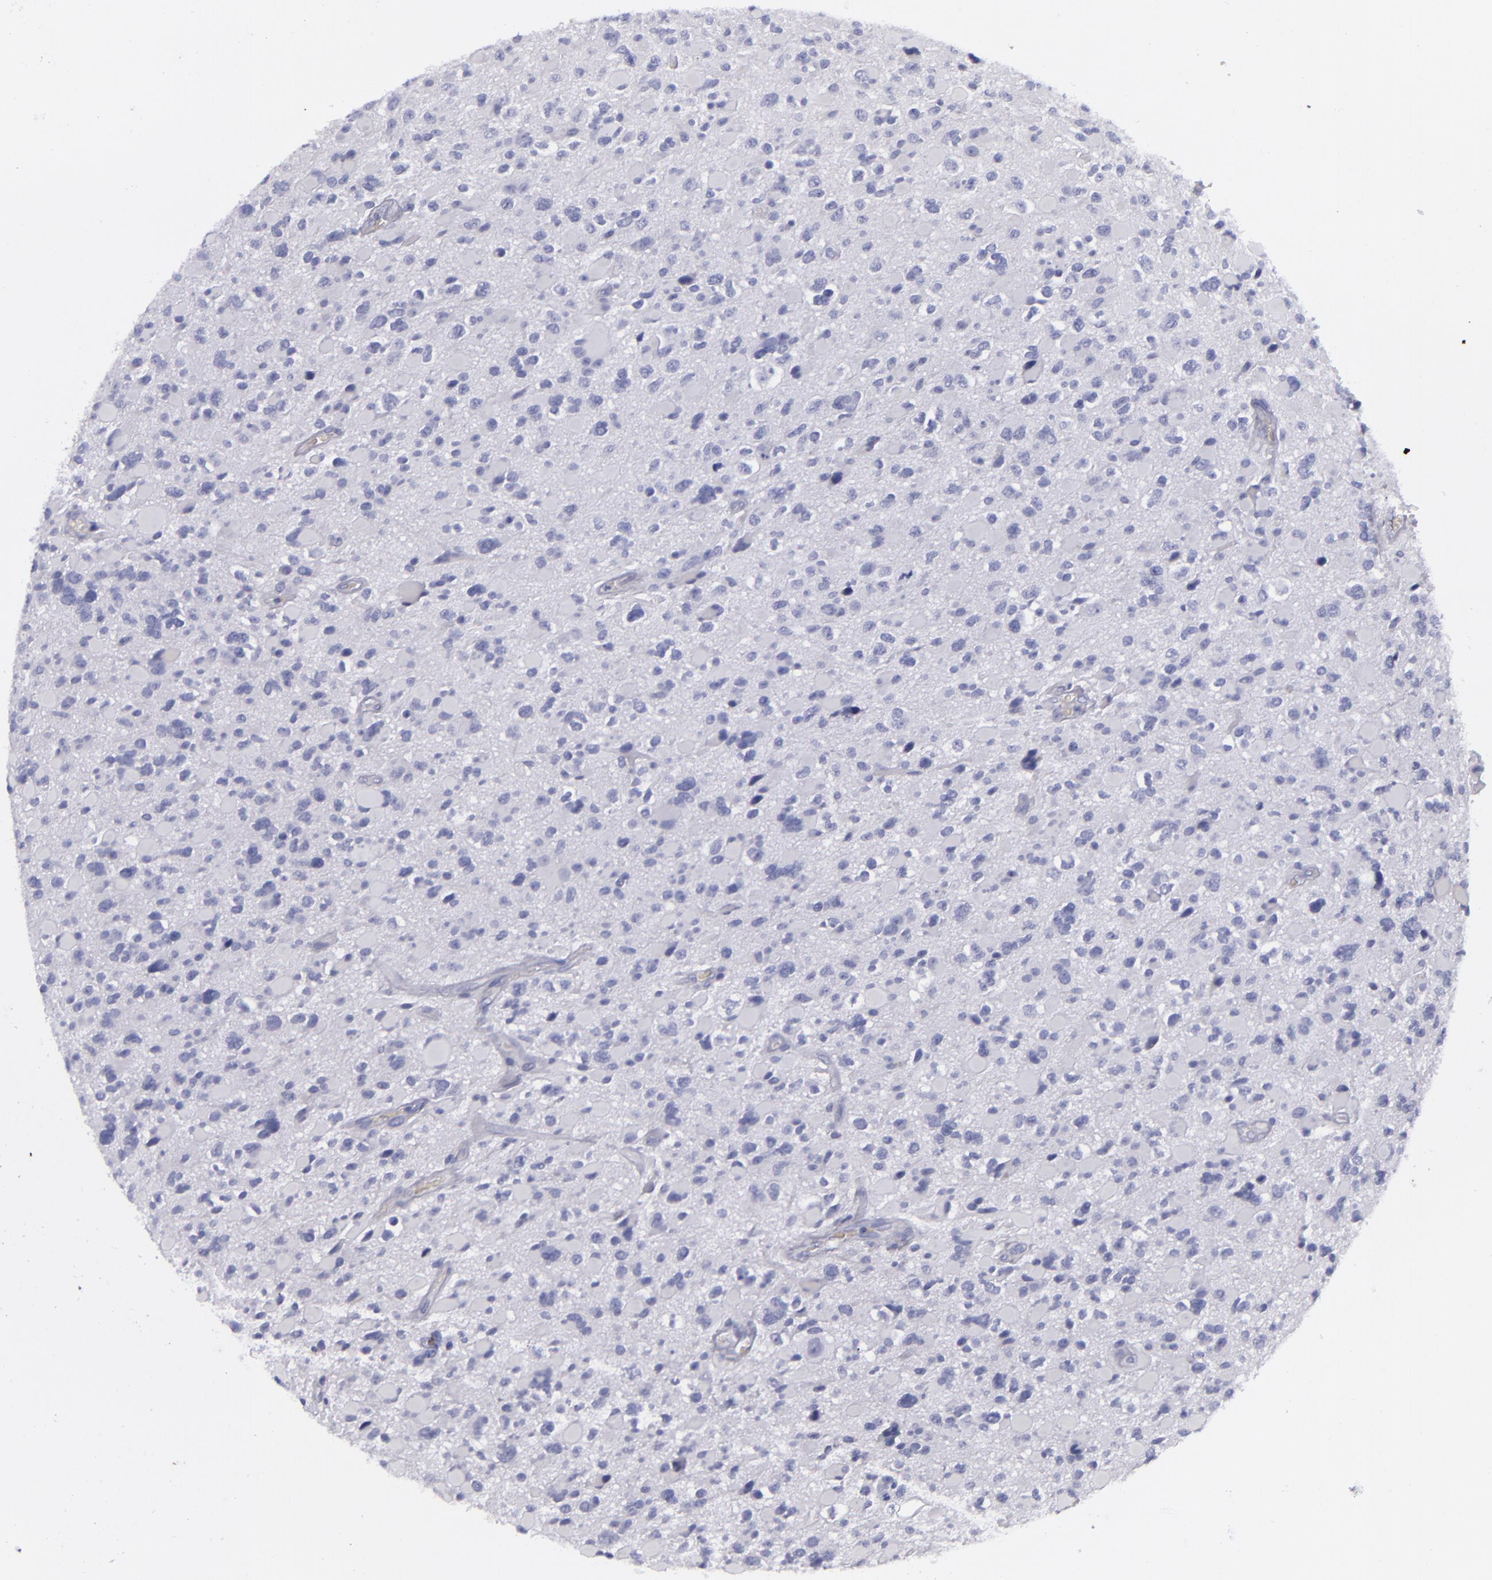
{"staining": {"intensity": "negative", "quantity": "none", "location": "none"}, "tissue": "glioma", "cell_type": "Tumor cells", "image_type": "cancer", "snomed": [{"axis": "morphology", "description": "Glioma, malignant, High grade"}, {"axis": "topography", "description": "Brain"}], "caption": "Protein analysis of glioma exhibits no significant expression in tumor cells. (Immunohistochemistry (ihc), brightfield microscopy, high magnification).", "gene": "CD22", "patient": {"sex": "female", "age": 37}}